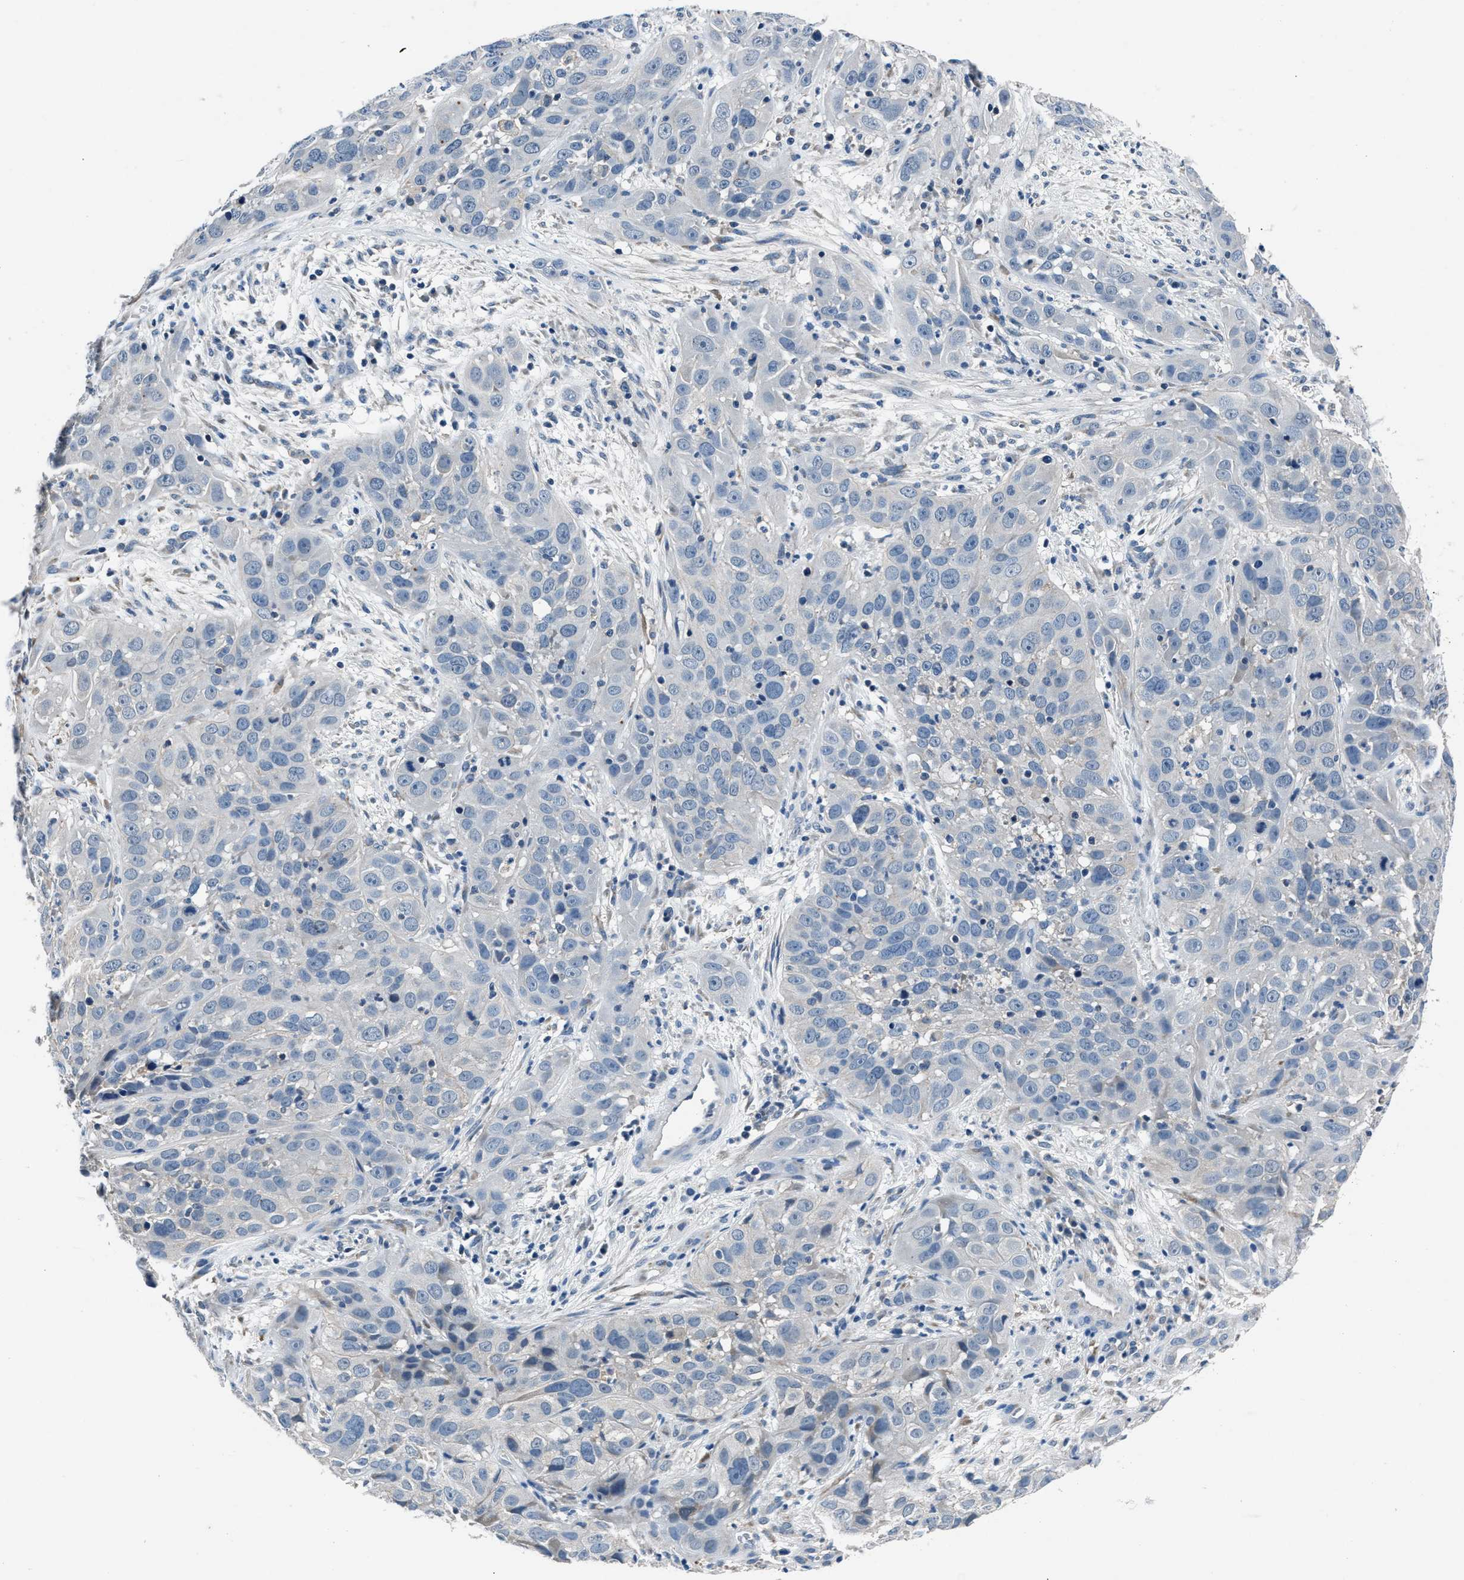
{"staining": {"intensity": "negative", "quantity": "none", "location": "none"}, "tissue": "cervical cancer", "cell_type": "Tumor cells", "image_type": "cancer", "snomed": [{"axis": "morphology", "description": "Squamous cell carcinoma, NOS"}, {"axis": "topography", "description": "Cervix"}], "caption": "This photomicrograph is of squamous cell carcinoma (cervical) stained with immunohistochemistry to label a protein in brown with the nuclei are counter-stained blue. There is no staining in tumor cells.", "gene": "DENND6B", "patient": {"sex": "female", "age": 32}}